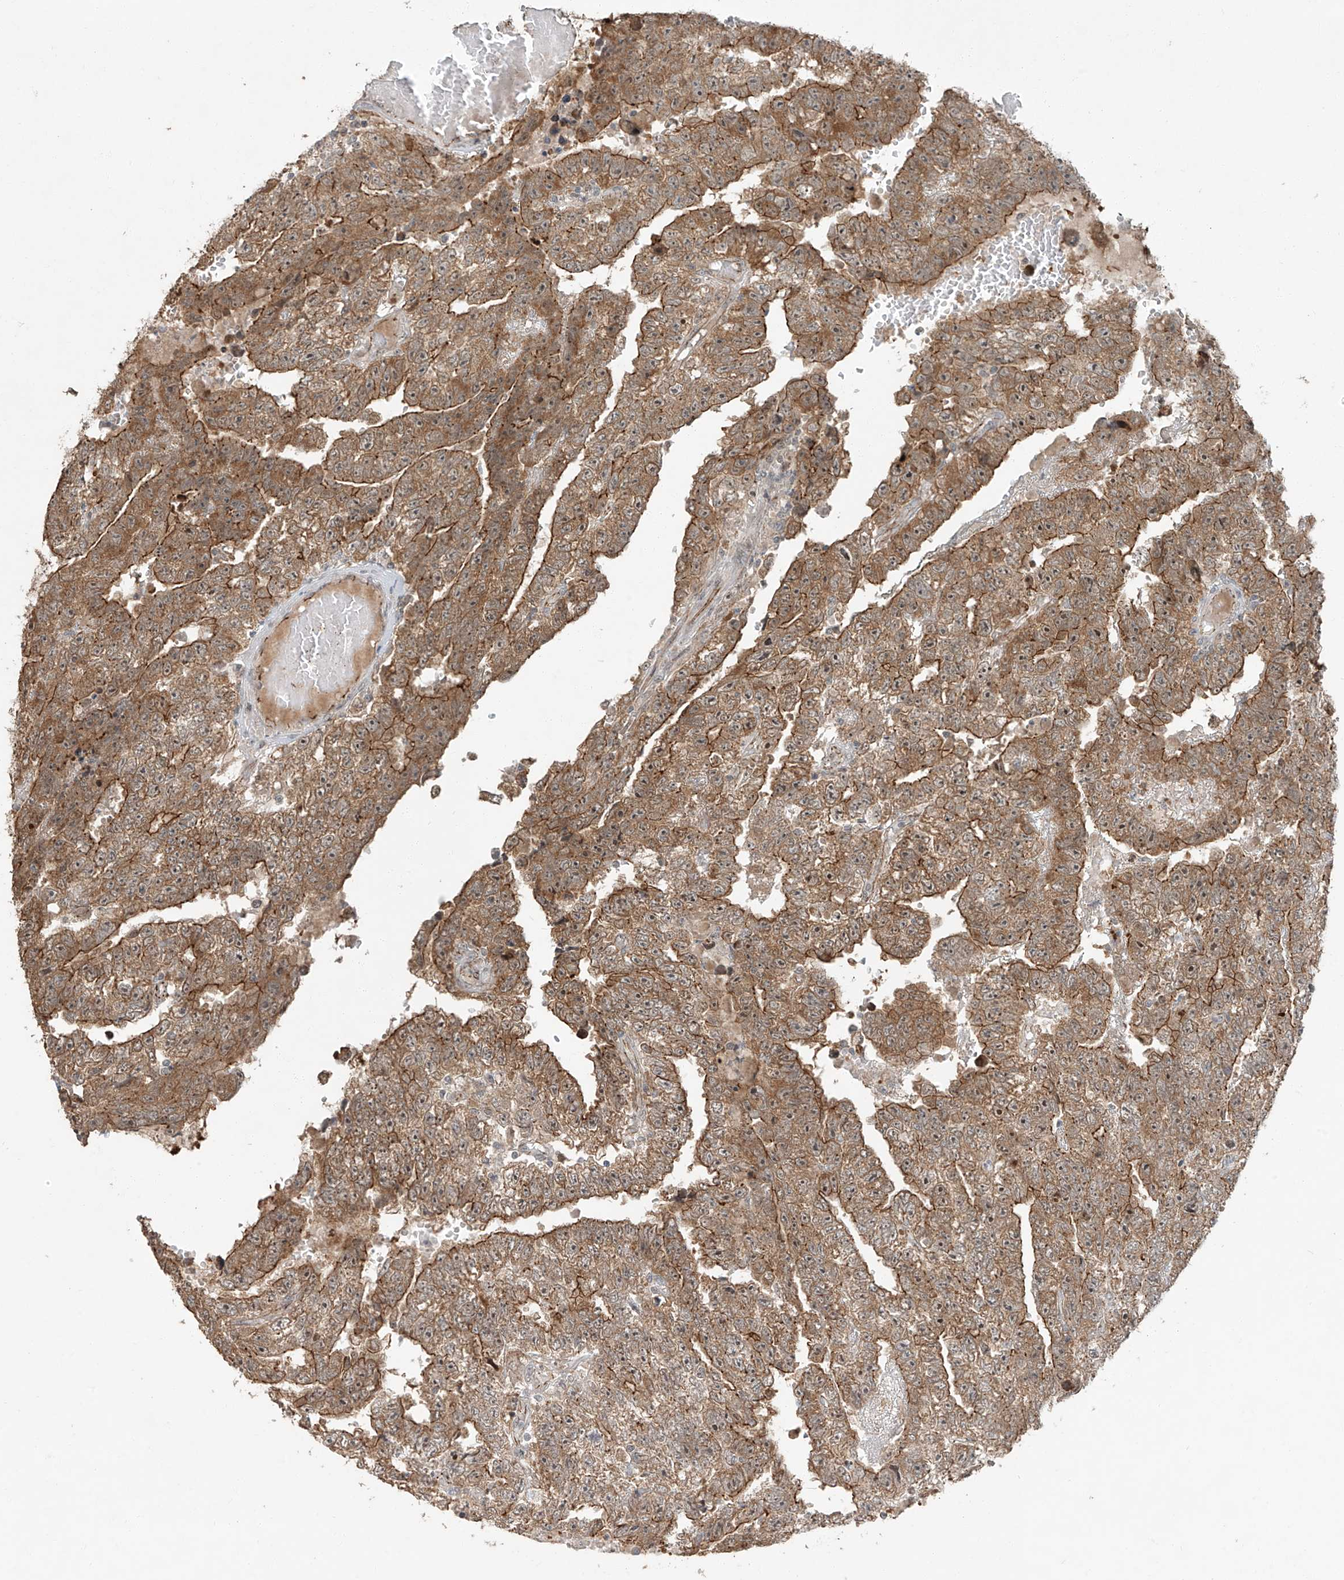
{"staining": {"intensity": "moderate", "quantity": ">75%", "location": "cytoplasmic/membranous"}, "tissue": "testis cancer", "cell_type": "Tumor cells", "image_type": "cancer", "snomed": [{"axis": "morphology", "description": "Carcinoma, Embryonal, NOS"}, {"axis": "topography", "description": "Testis"}], "caption": "Protein expression analysis of embryonal carcinoma (testis) shows moderate cytoplasmic/membranous staining in about >75% of tumor cells.", "gene": "ZNF16", "patient": {"sex": "male", "age": 25}}